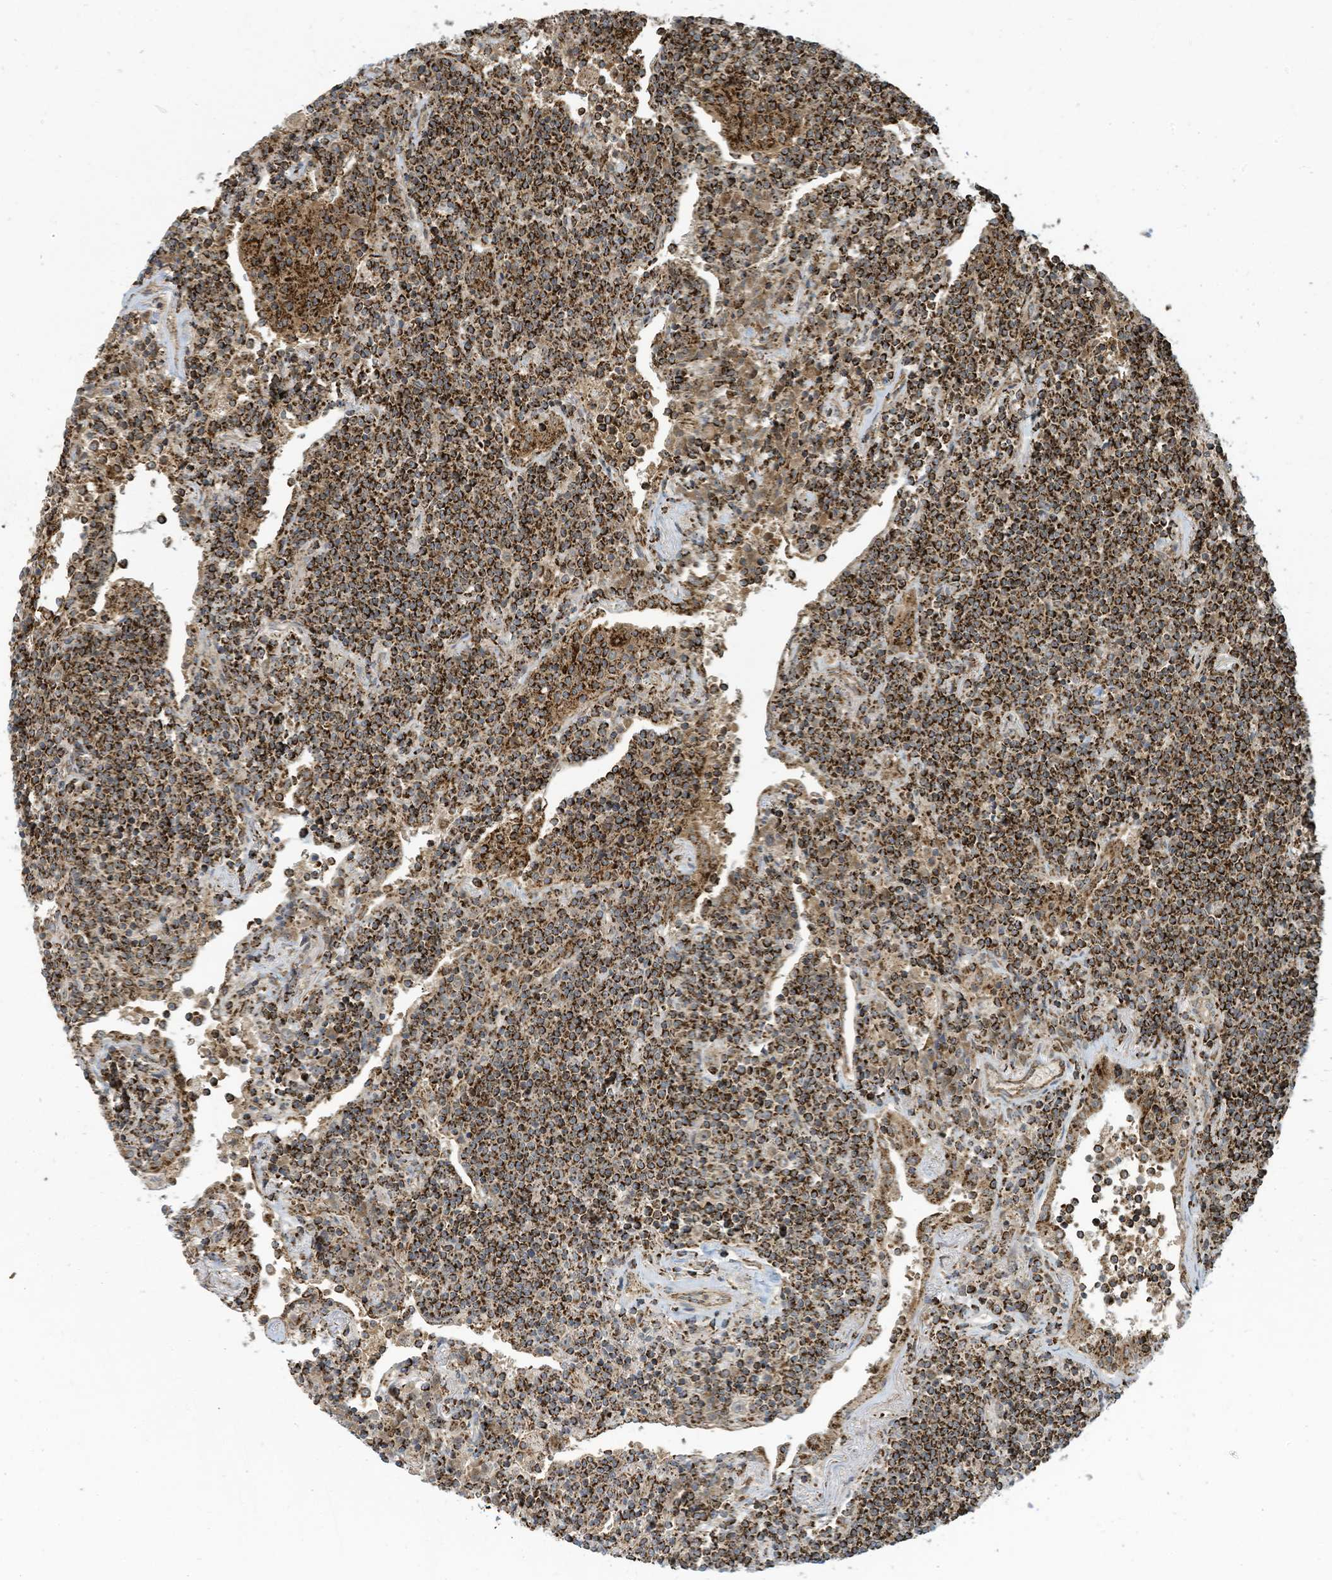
{"staining": {"intensity": "strong", "quantity": ">75%", "location": "cytoplasmic/membranous"}, "tissue": "lymphoma", "cell_type": "Tumor cells", "image_type": "cancer", "snomed": [{"axis": "morphology", "description": "Malignant lymphoma, non-Hodgkin's type, Low grade"}, {"axis": "topography", "description": "Lung"}], "caption": "DAB (3,3'-diaminobenzidine) immunohistochemical staining of human lymphoma demonstrates strong cytoplasmic/membranous protein expression in about >75% of tumor cells.", "gene": "COX10", "patient": {"sex": "female", "age": 71}}